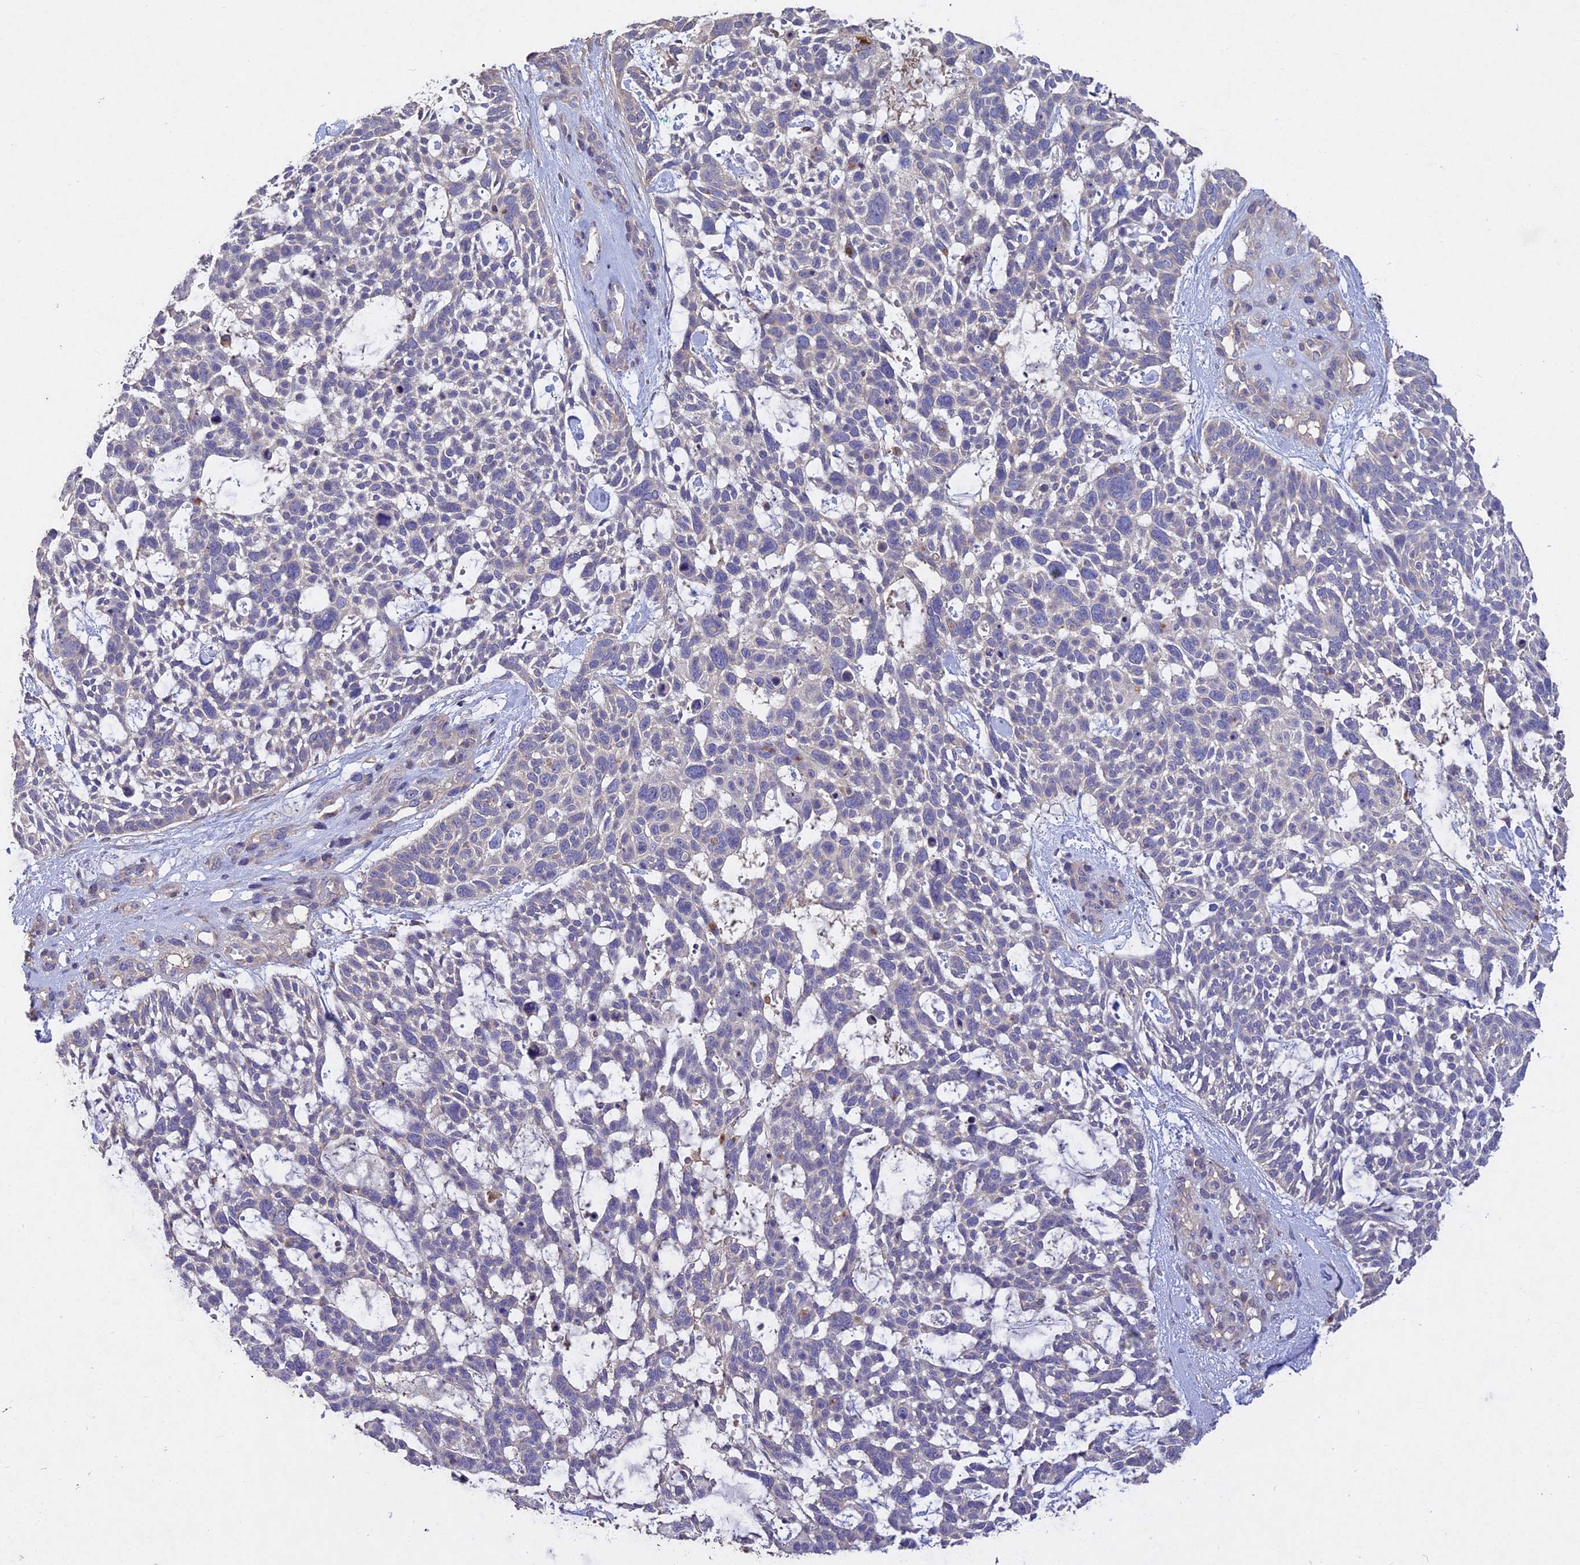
{"staining": {"intensity": "negative", "quantity": "none", "location": "none"}, "tissue": "skin cancer", "cell_type": "Tumor cells", "image_type": "cancer", "snomed": [{"axis": "morphology", "description": "Basal cell carcinoma"}, {"axis": "topography", "description": "Skin"}], "caption": "DAB (3,3'-diaminobenzidine) immunohistochemical staining of skin basal cell carcinoma exhibits no significant staining in tumor cells.", "gene": "SLC26A4", "patient": {"sex": "male", "age": 88}}